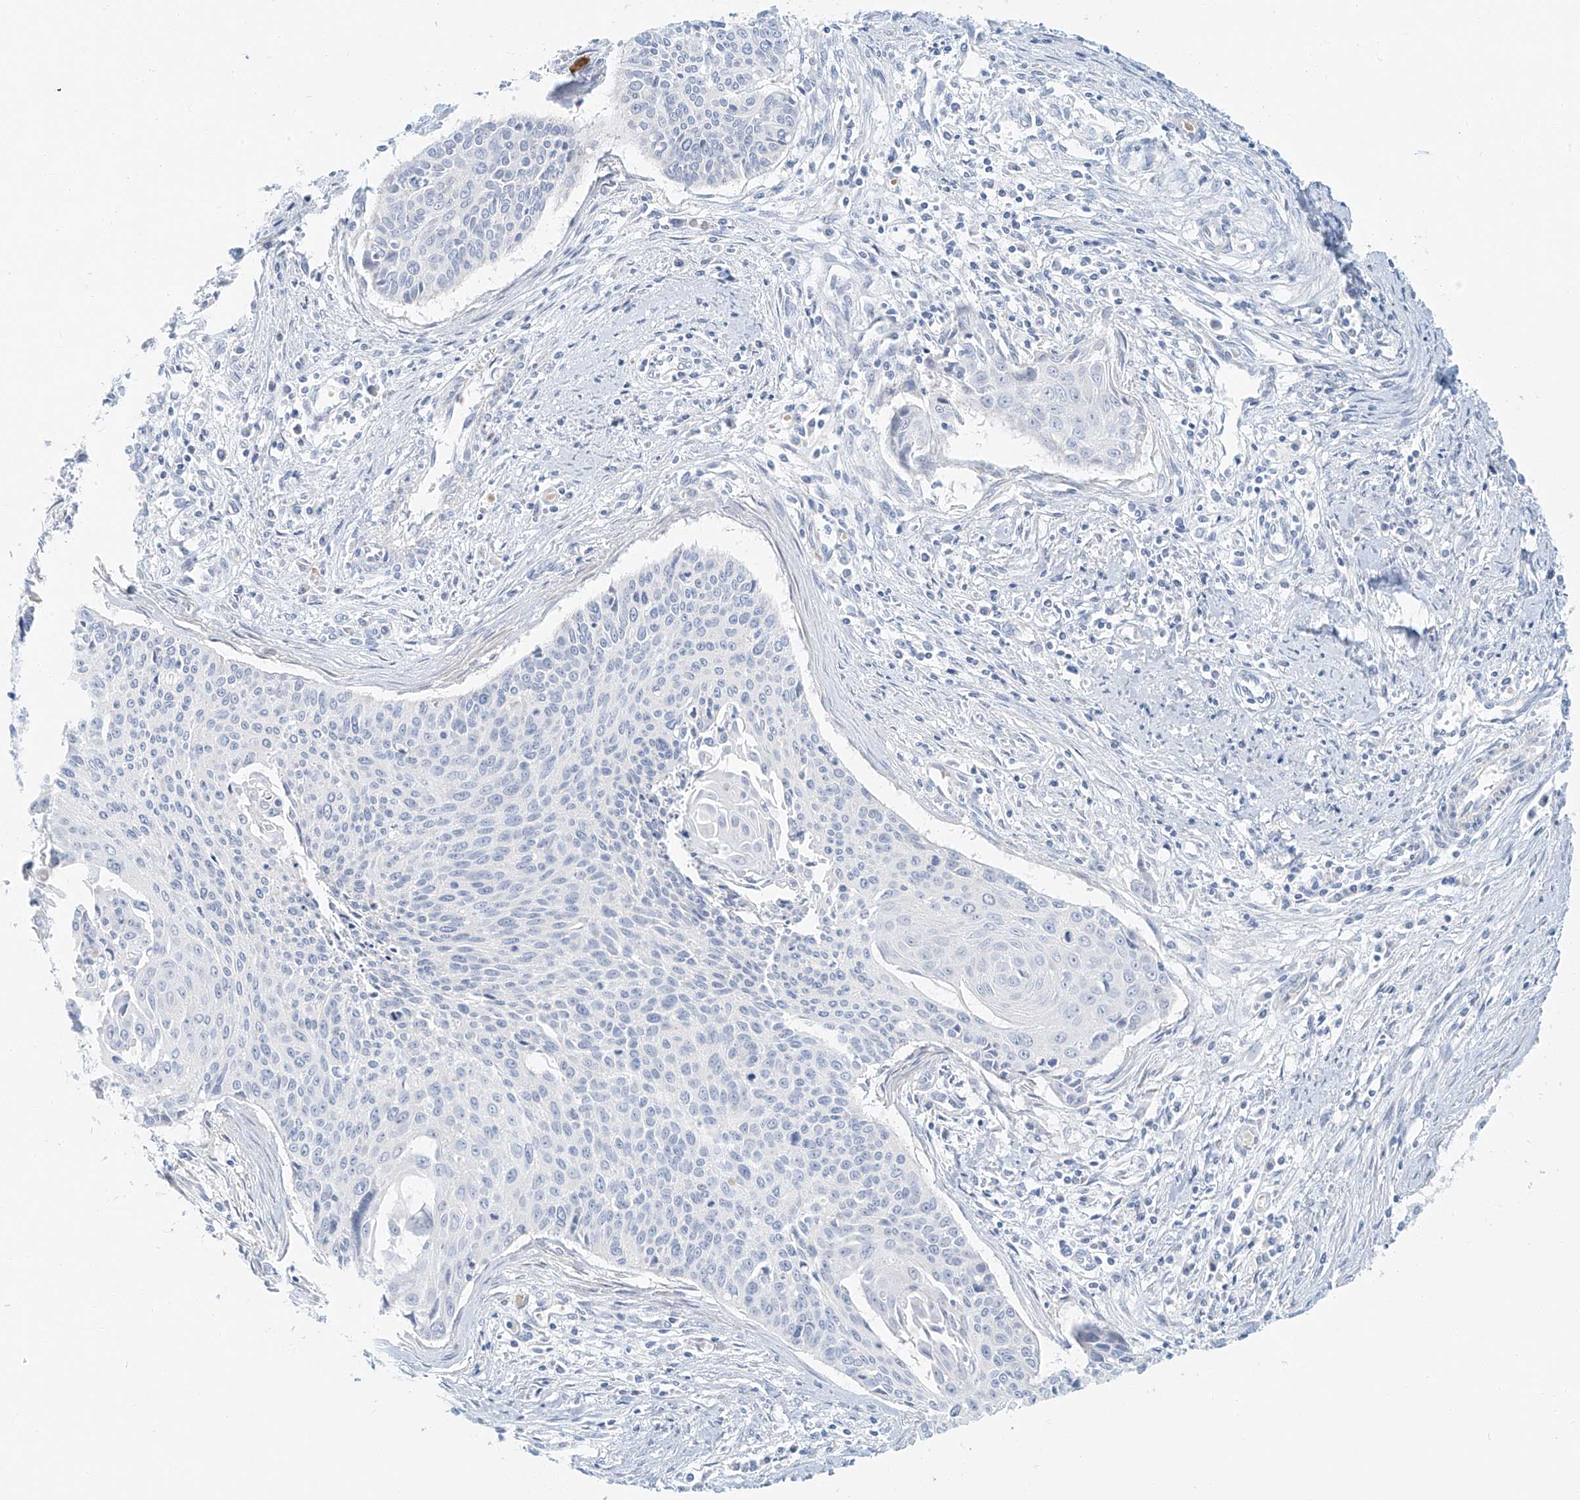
{"staining": {"intensity": "negative", "quantity": "none", "location": "none"}, "tissue": "cervical cancer", "cell_type": "Tumor cells", "image_type": "cancer", "snomed": [{"axis": "morphology", "description": "Squamous cell carcinoma, NOS"}, {"axis": "topography", "description": "Cervix"}], "caption": "Immunohistochemistry image of neoplastic tissue: cervical squamous cell carcinoma stained with DAB displays no significant protein positivity in tumor cells.", "gene": "PGC", "patient": {"sex": "female", "age": 55}}